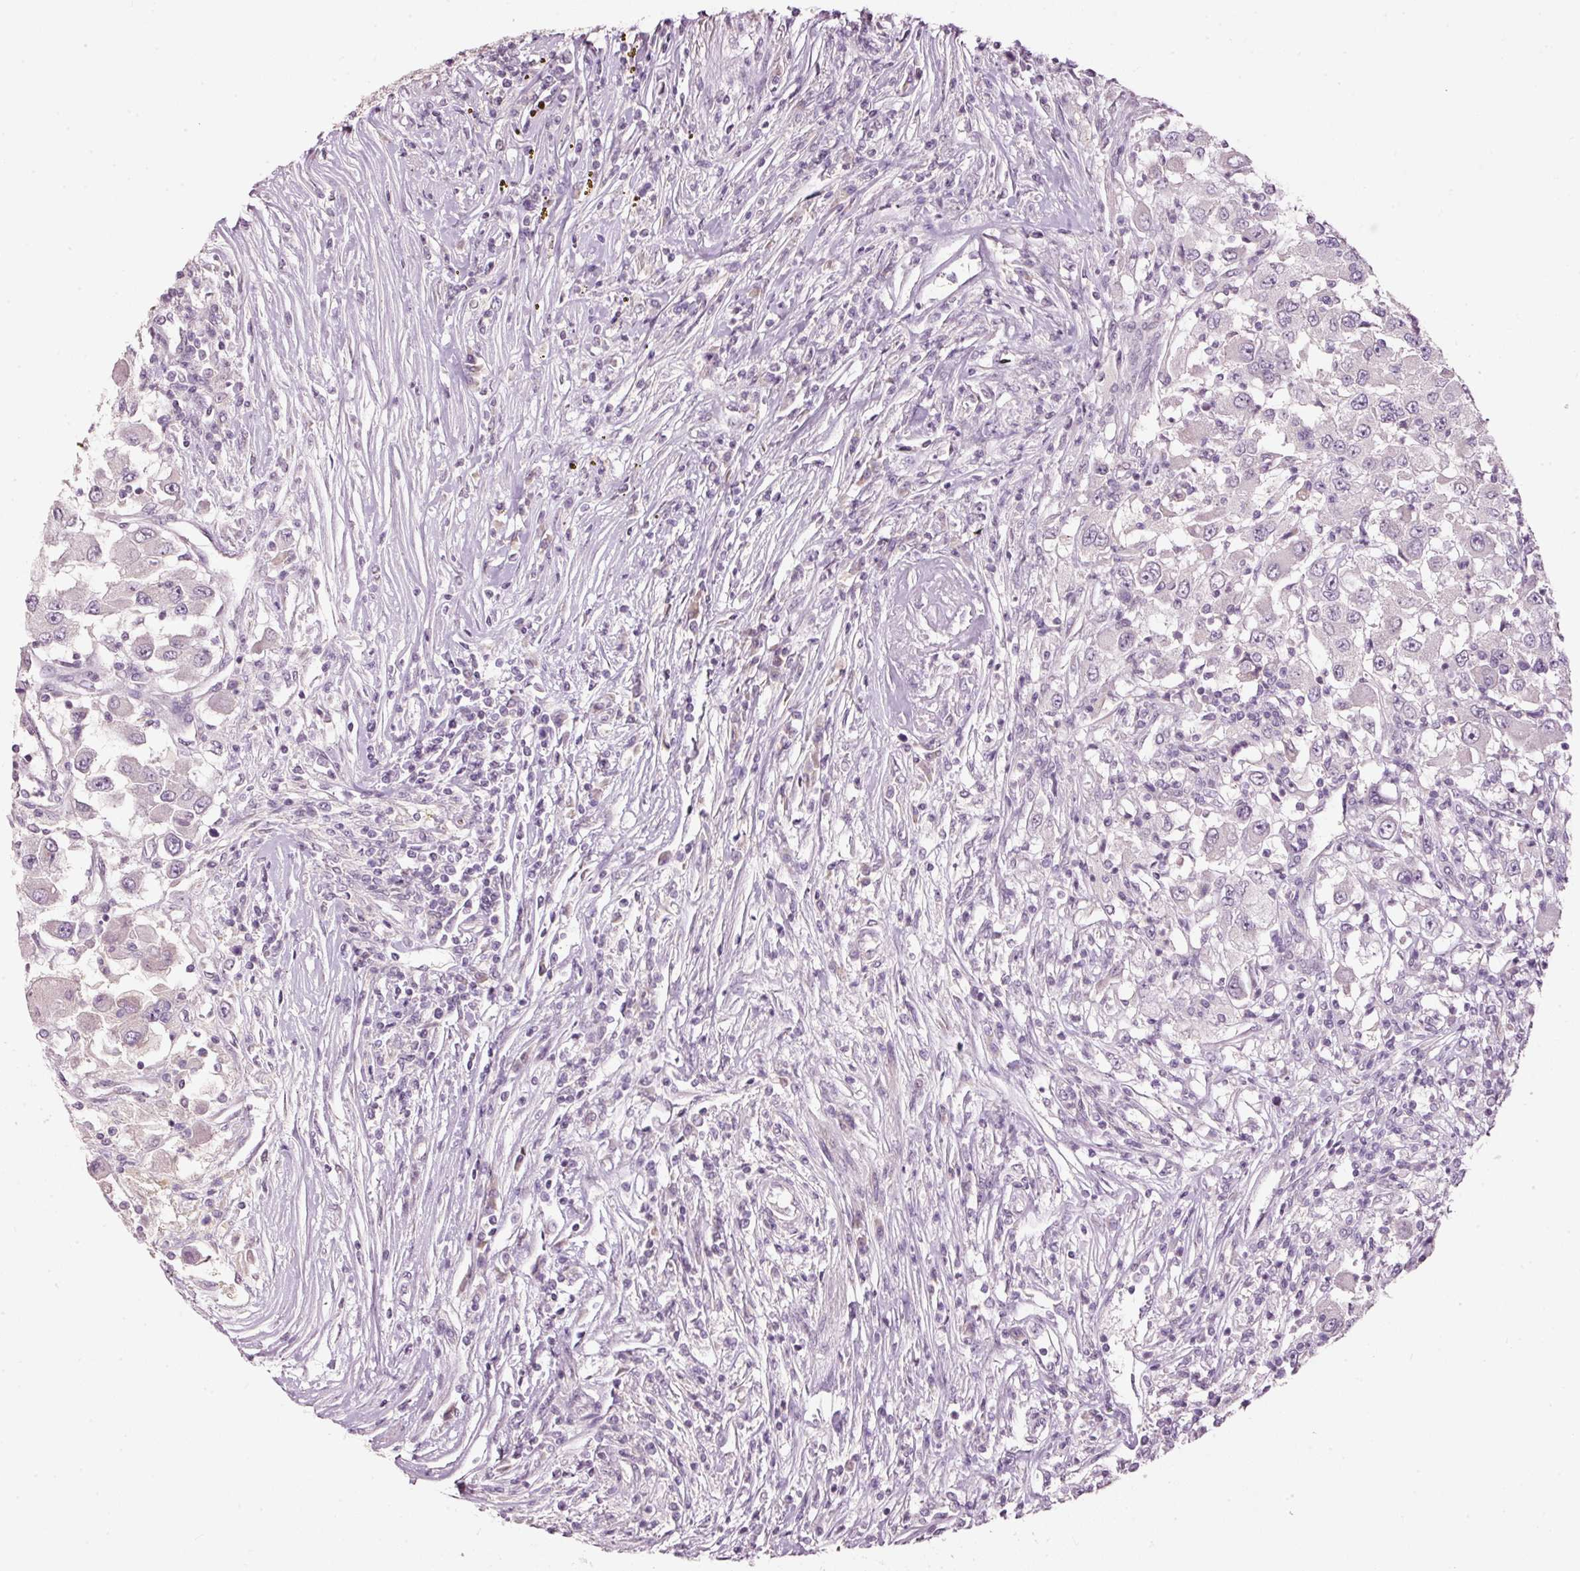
{"staining": {"intensity": "negative", "quantity": "none", "location": "none"}, "tissue": "renal cancer", "cell_type": "Tumor cells", "image_type": "cancer", "snomed": [{"axis": "morphology", "description": "Adenocarcinoma, NOS"}, {"axis": "topography", "description": "Kidney"}], "caption": "A histopathology image of renal cancer stained for a protein demonstrates no brown staining in tumor cells. The staining is performed using DAB brown chromogen with nuclei counter-stained in using hematoxylin.", "gene": "TOB2", "patient": {"sex": "female", "age": 67}}